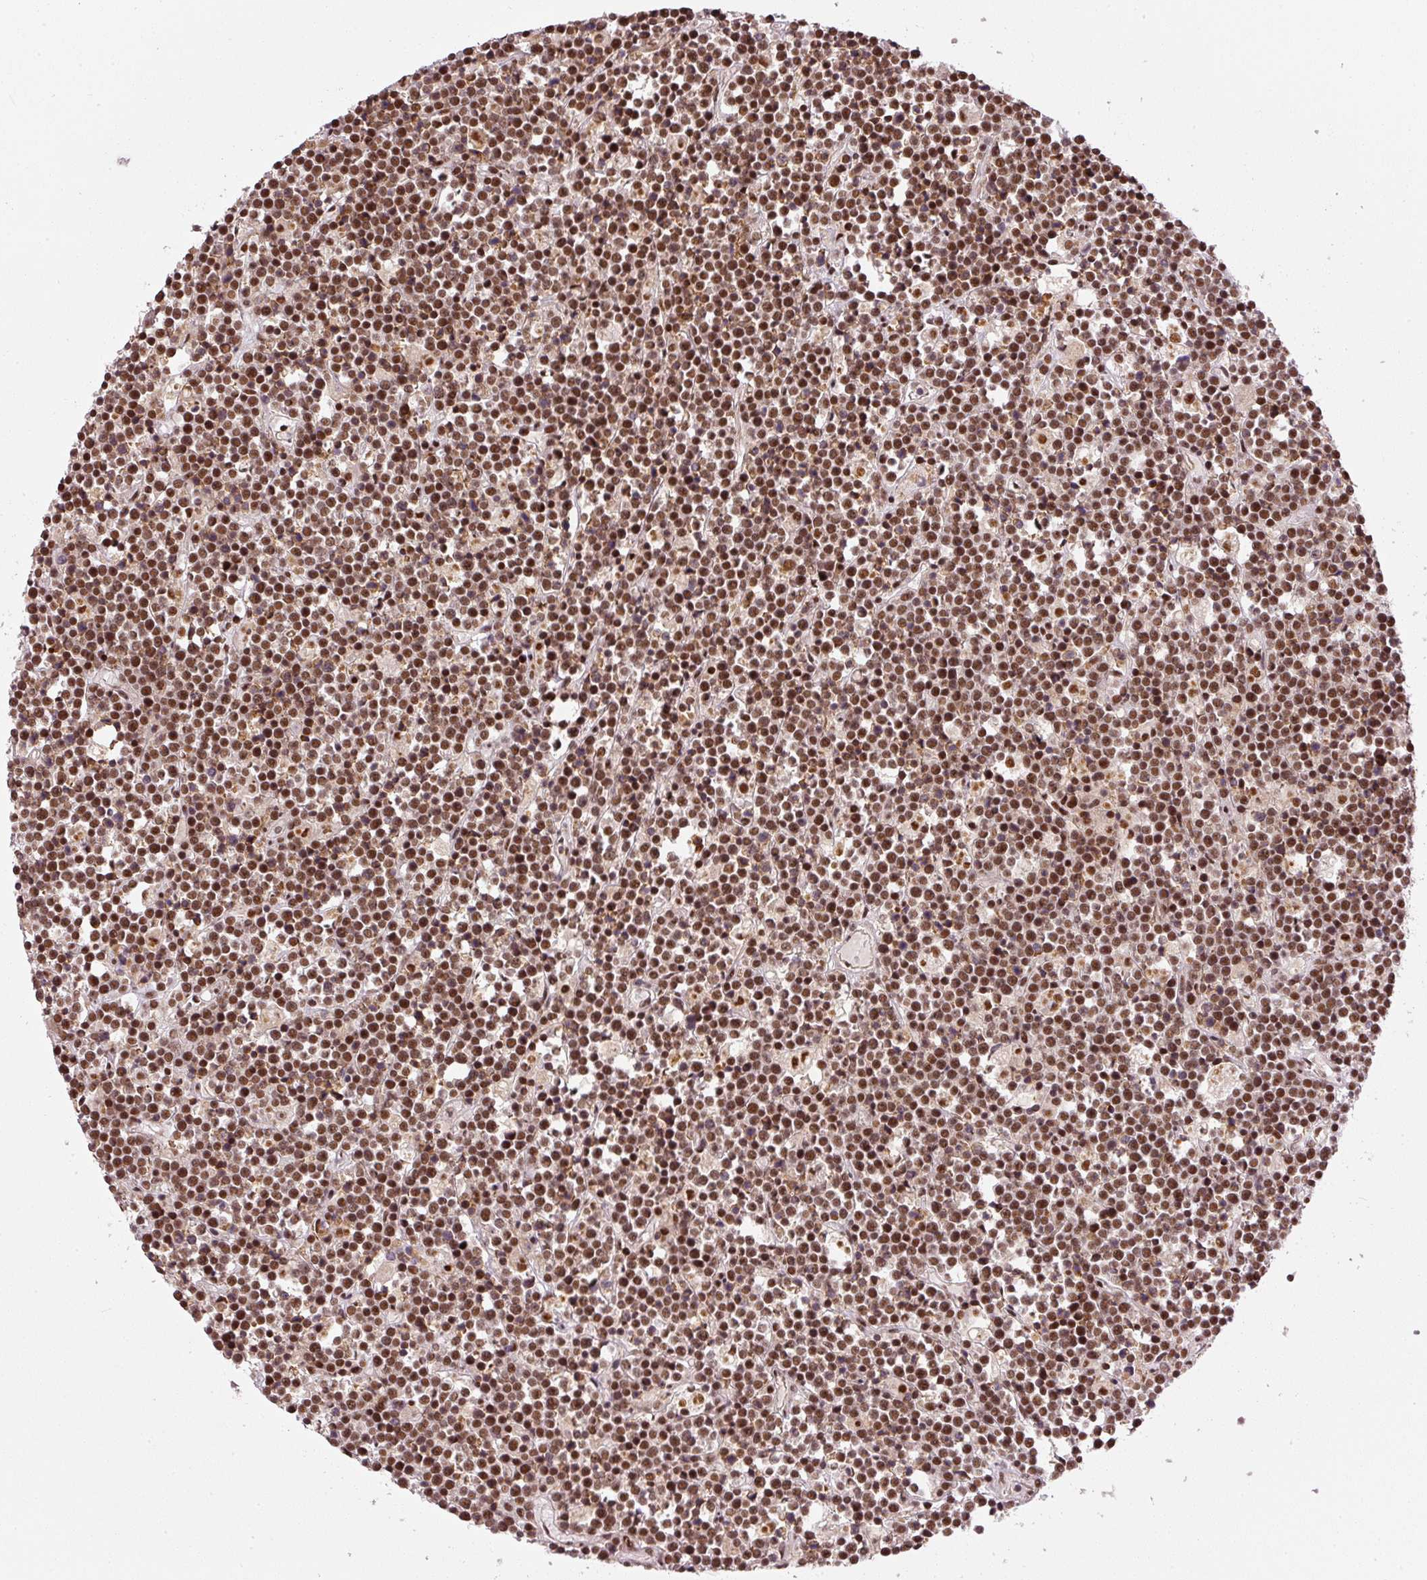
{"staining": {"intensity": "moderate", "quantity": ">75%", "location": "nuclear"}, "tissue": "lymphoma", "cell_type": "Tumor cells", "image_type": "cancer", "snomed": [{"axis": "morphology", "description": "Malignant lymphoma, non-Hodgkin's type, High grade"}, {"axis": "topography", "description": "Ovary"}], "caption": "Protein analysis of high-grade malignant lymphoma, non-Hodgkin's type tissue displays moderate nuclear expression in about >75% of tumor cells.", "gene": "THOC6", "patient": {"sex": "female", "age": 56}}